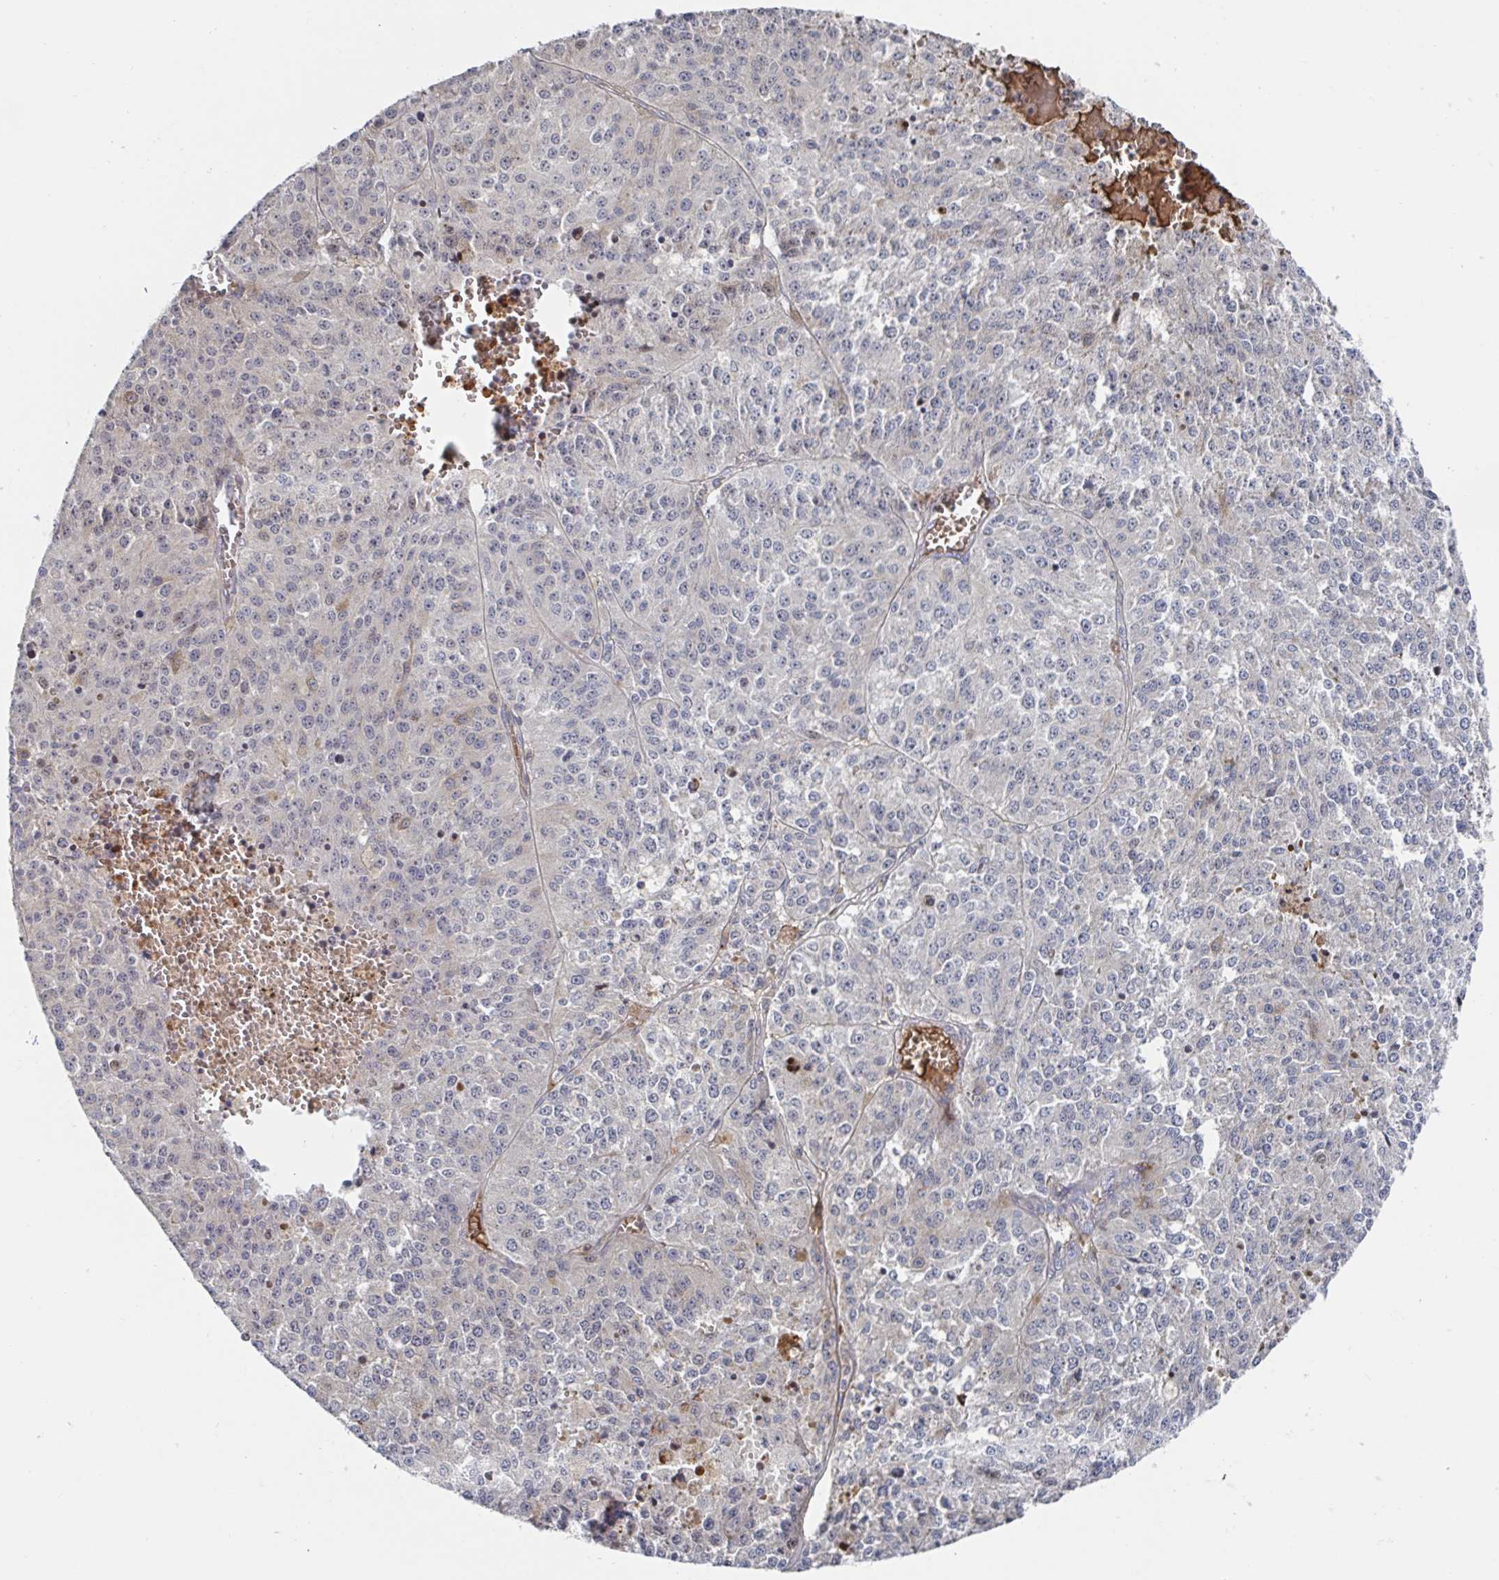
{"staining": {"intensity": "negative", "quantity": "none", "location": "none"}, "tissue": "melanoma", "cell_type": "Tumor cells", "image_type": "cancer", "snomed": [{"axis": "morphology", "description": "Malignant melanoma, Metastatic site"}, {"axis": "topography", "description": "Lymph node"}], "caption": "Protein analysis of malignant melanoma (metastatic site) displays no significant expression in tumor cells.", "gene": "DHRS12", "patient": {"sex": "female", "age": 64}}